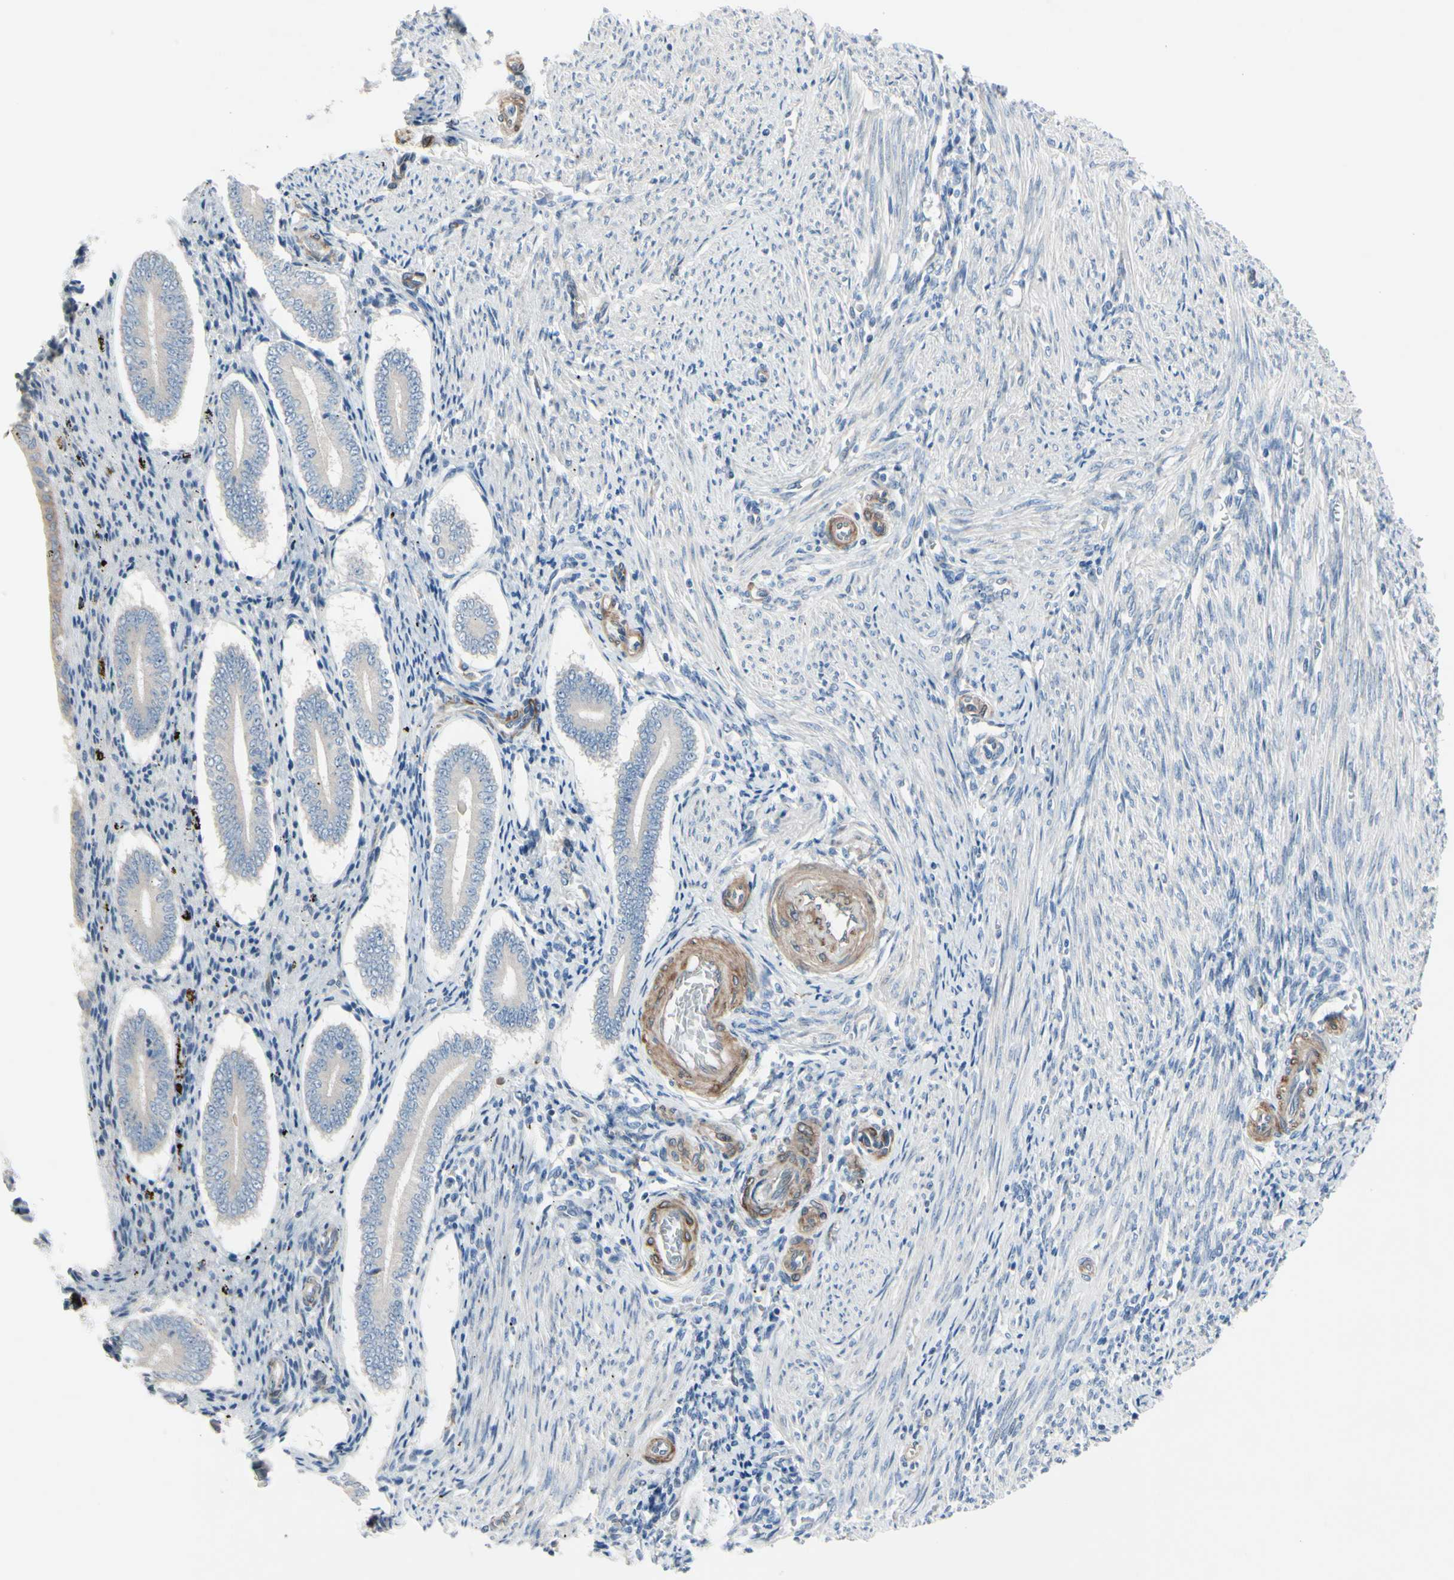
{"staining": {"intensity": "negative", "quantity": "none", "location": "none"}, "tissue": "endometrium", "cell_type": "Cells in endometrial stroma", "image_type": "normal", "snomed": [{"axis": "morphology", "description": "Normal tissue, NOS"}, {"axis": "topography", "description": "Endometrium"}], "caption": "Immunohistochemical staining of benign endometrium demonstrates no significant expression in cells in endometrial stroma. (DAB immunohistochemistry, high magnification).", "gene": "MAP2", "patient": {"sex": "female", "age": 42}}